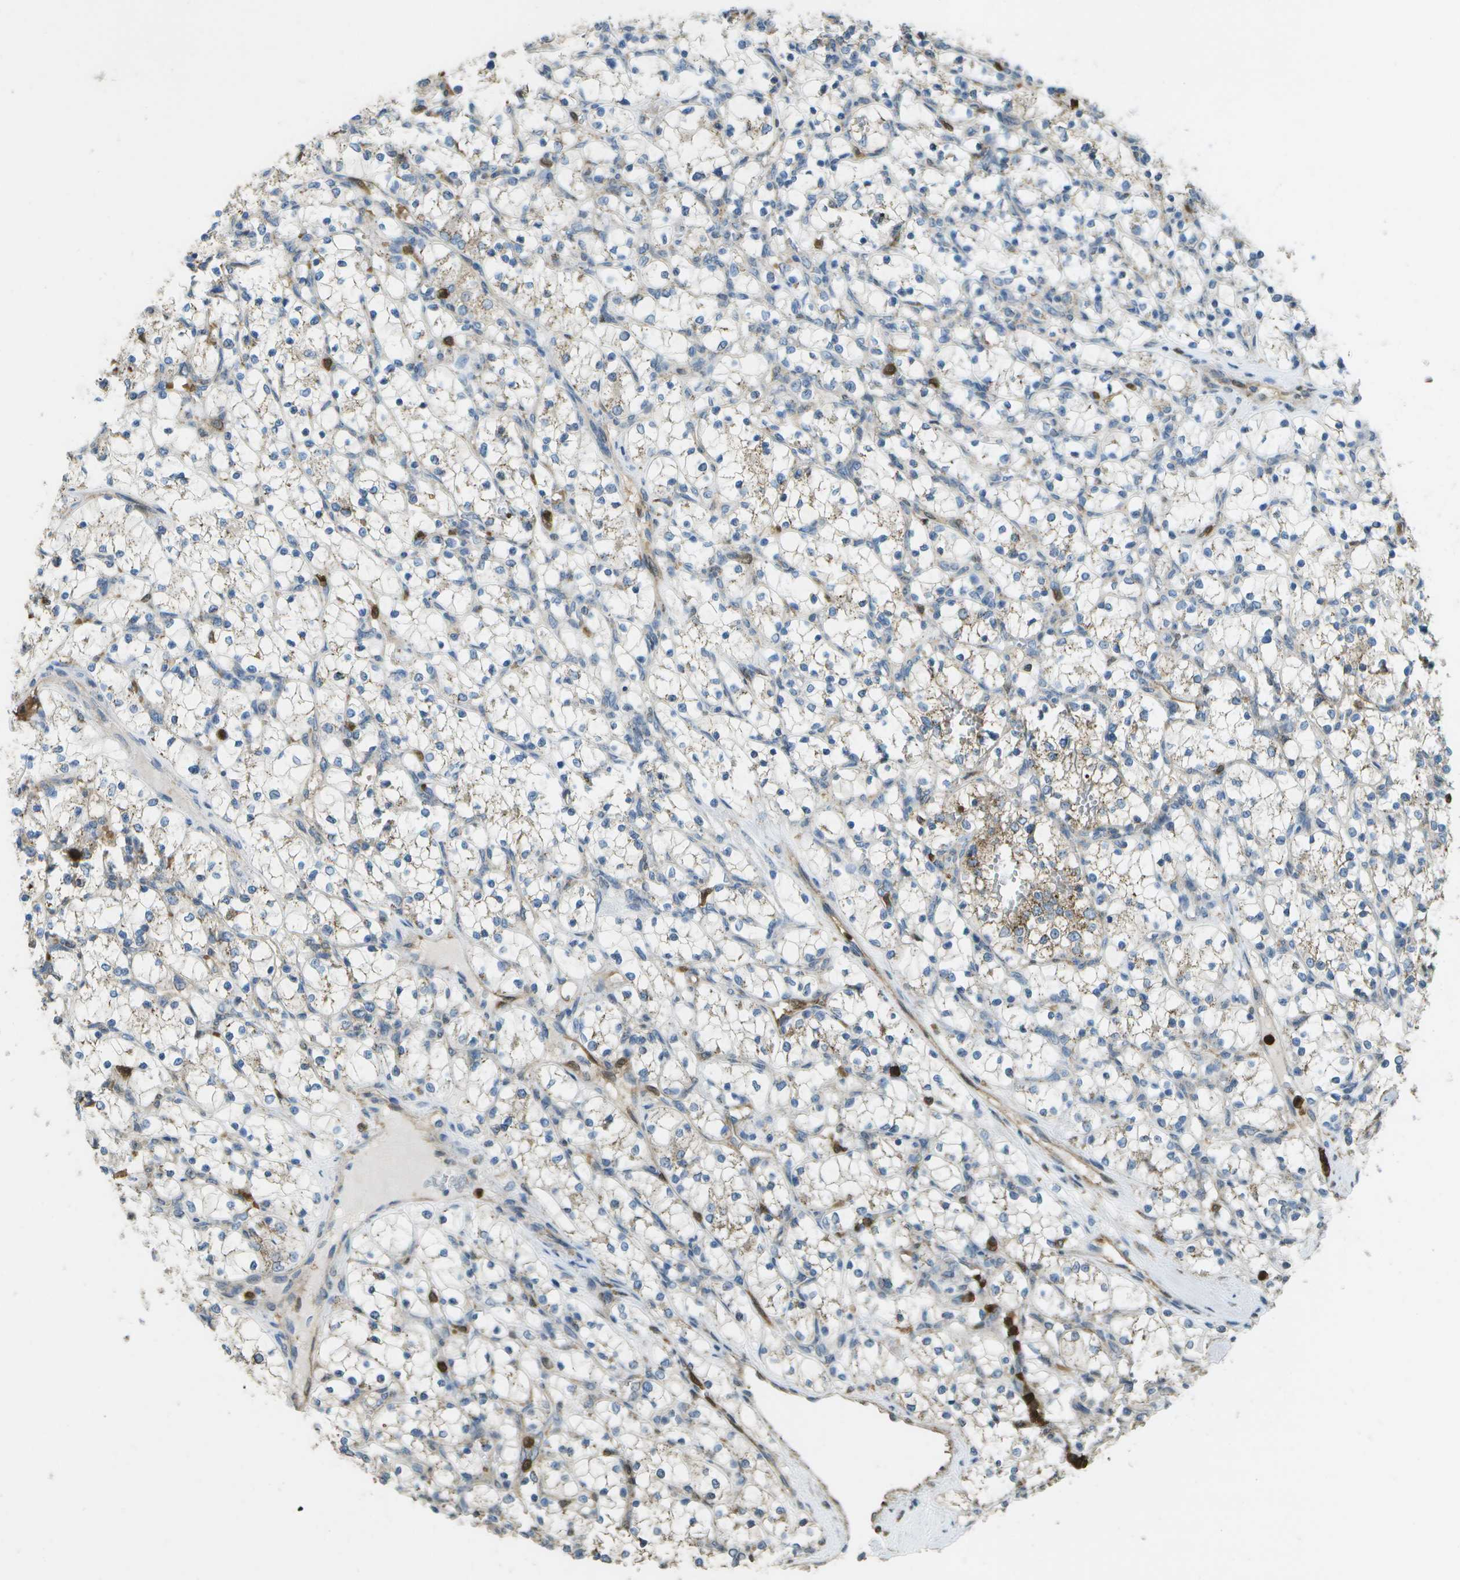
{"staining": {"intensity": "weak", "quantity": "<25%", "location": "cytoplasmic/membranous"}, "tissue": "renal cancer", "cell_type": "Tumor cells", "image_type": "cancer", "snomed": [{"axis": "morphology", "description": "Adenocarcinoma, NOS"}, {"axis": "topography", "description": "Kidney"}], "caption": "Tumor cells show no significant positivity in renal cancer.", "gene": "CACHD1", "patient": {"sex": "female", "age": 69}}